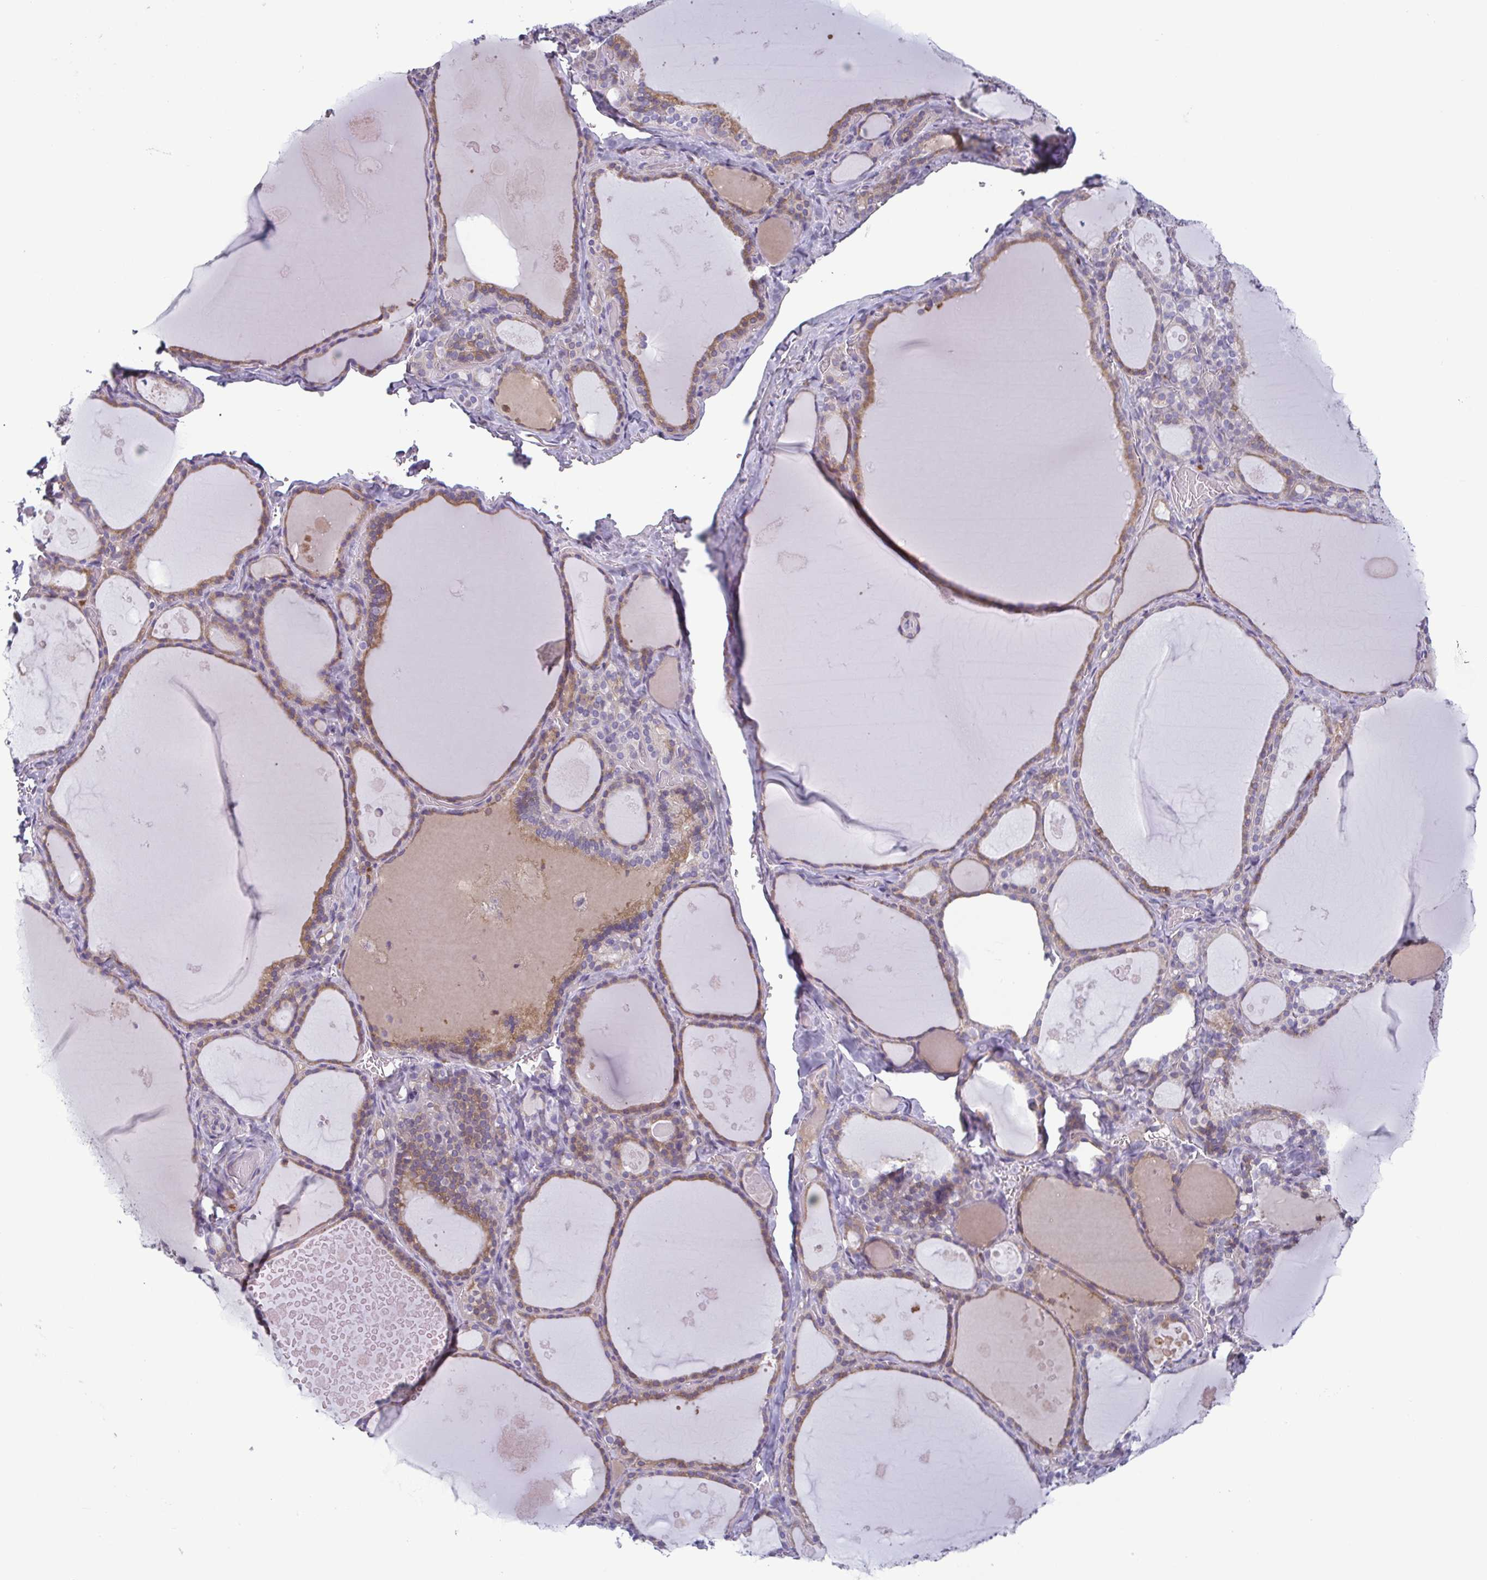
{"staining": {"intensity": "weak", "quantity": "25%-75%", "location": "cytoplasmic/membranous"}, "tissue": "thyroid gland", "cell_type": "Glandular cells", "image_type": "normal", "snomed": [{"axis": "morphology", "description": "Normal tissue, NOS"}, {"axis": "topography", "description": "Thyroid gland"}], "caption": "Thyroid gland stained with DAB immunohistochemistry (IHC) exhibits low levels of weak cytoplasmic/membranous positivity in approximately 25%-75% of glandular cells.", "gene": "ECM1", "patient": {"sex": "male", "age": 56}}